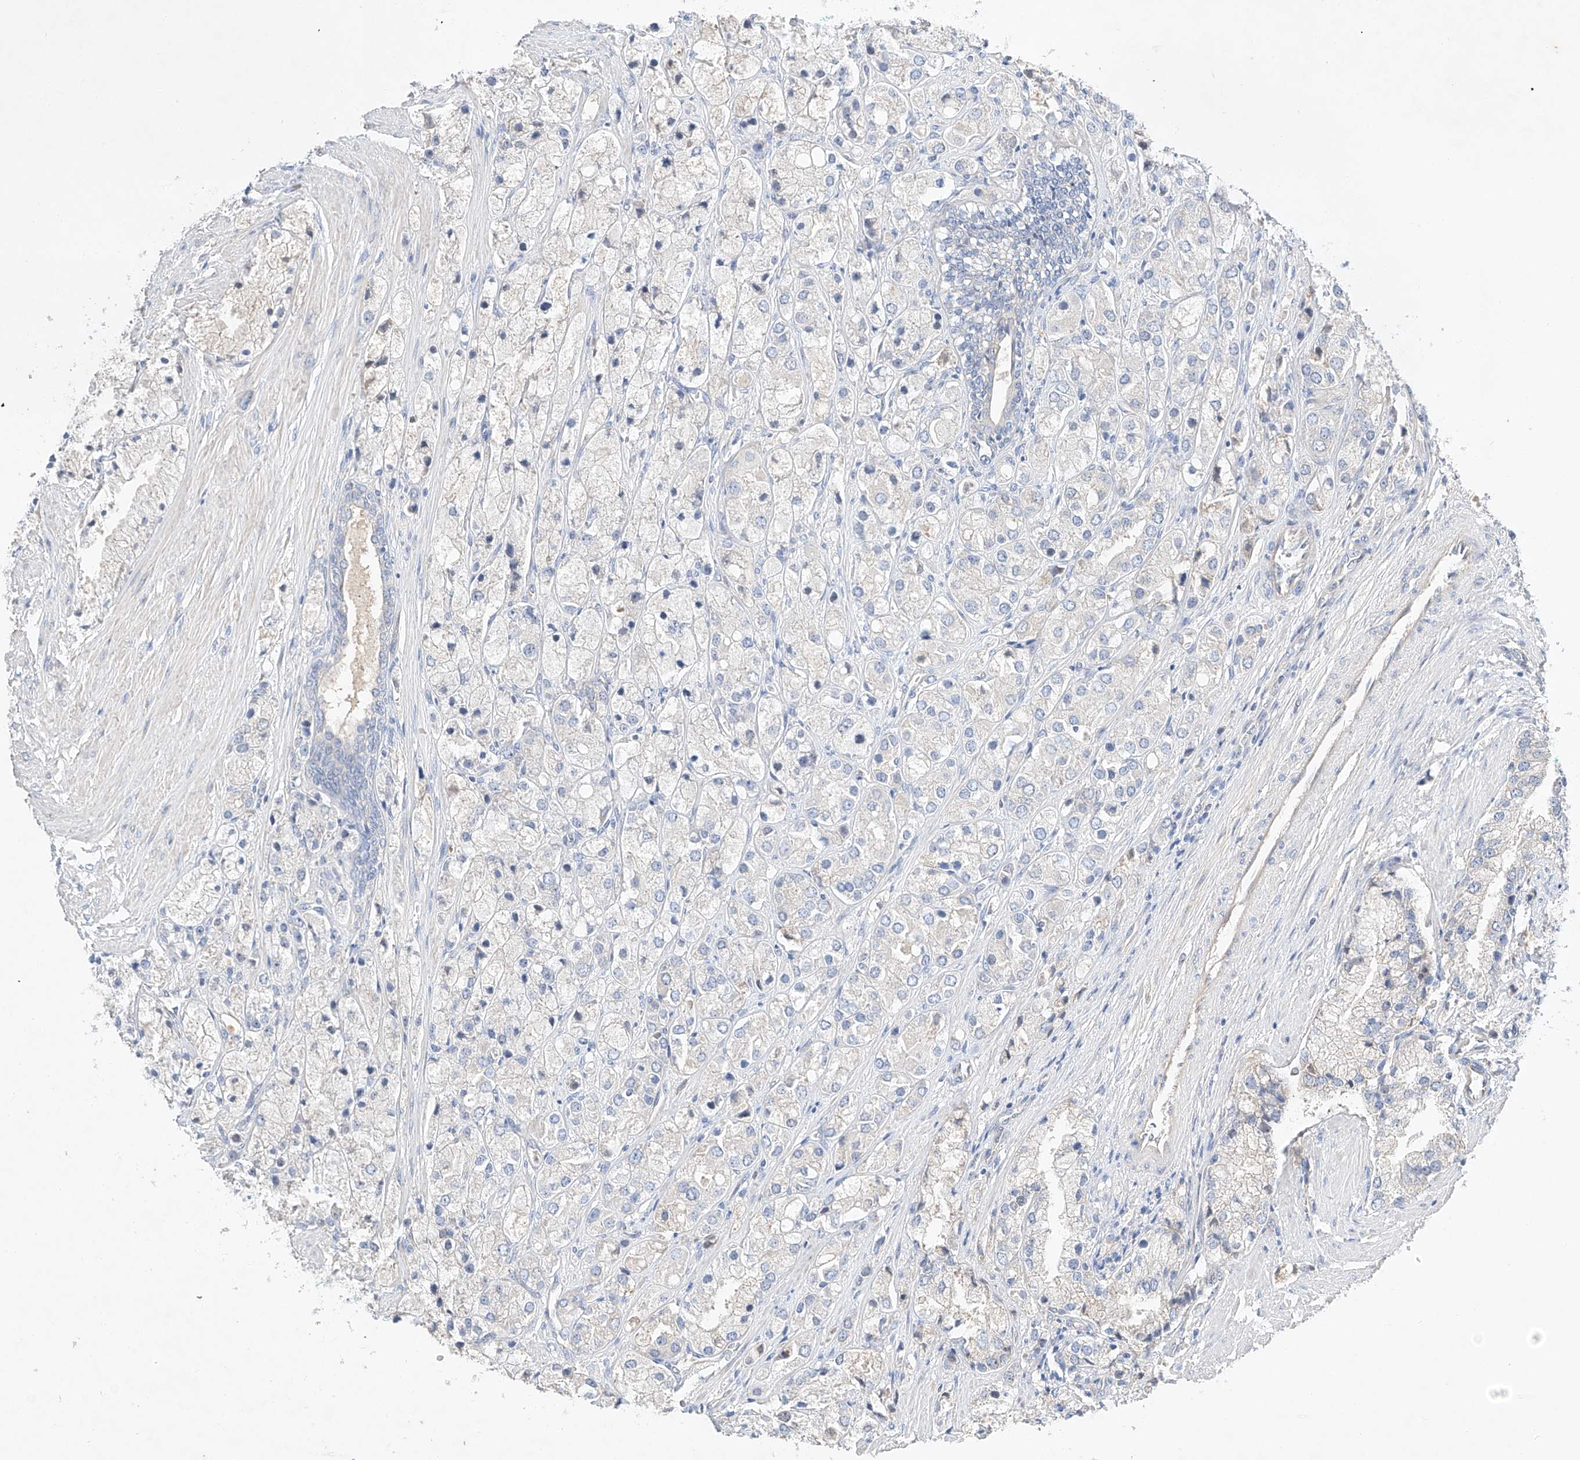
{"staining": {"intensity": "negative", "quantity": "none", "location": "none"}, "tissue": "prostate cancer", "cell_type": "Tumor cells", "image_type": "cancer", "snomed": [{"axis": "morphology", "description": "Adenocarcinoma, High grade"}, {"axis": "topography", "description": "Prostate"}], "caption": "An image of human prostate adenocarcinoma (high-grade) is negative for staining in tumor cells.", "gene": "RUSC1", "patient": {"sex": "male", "age": 50}}